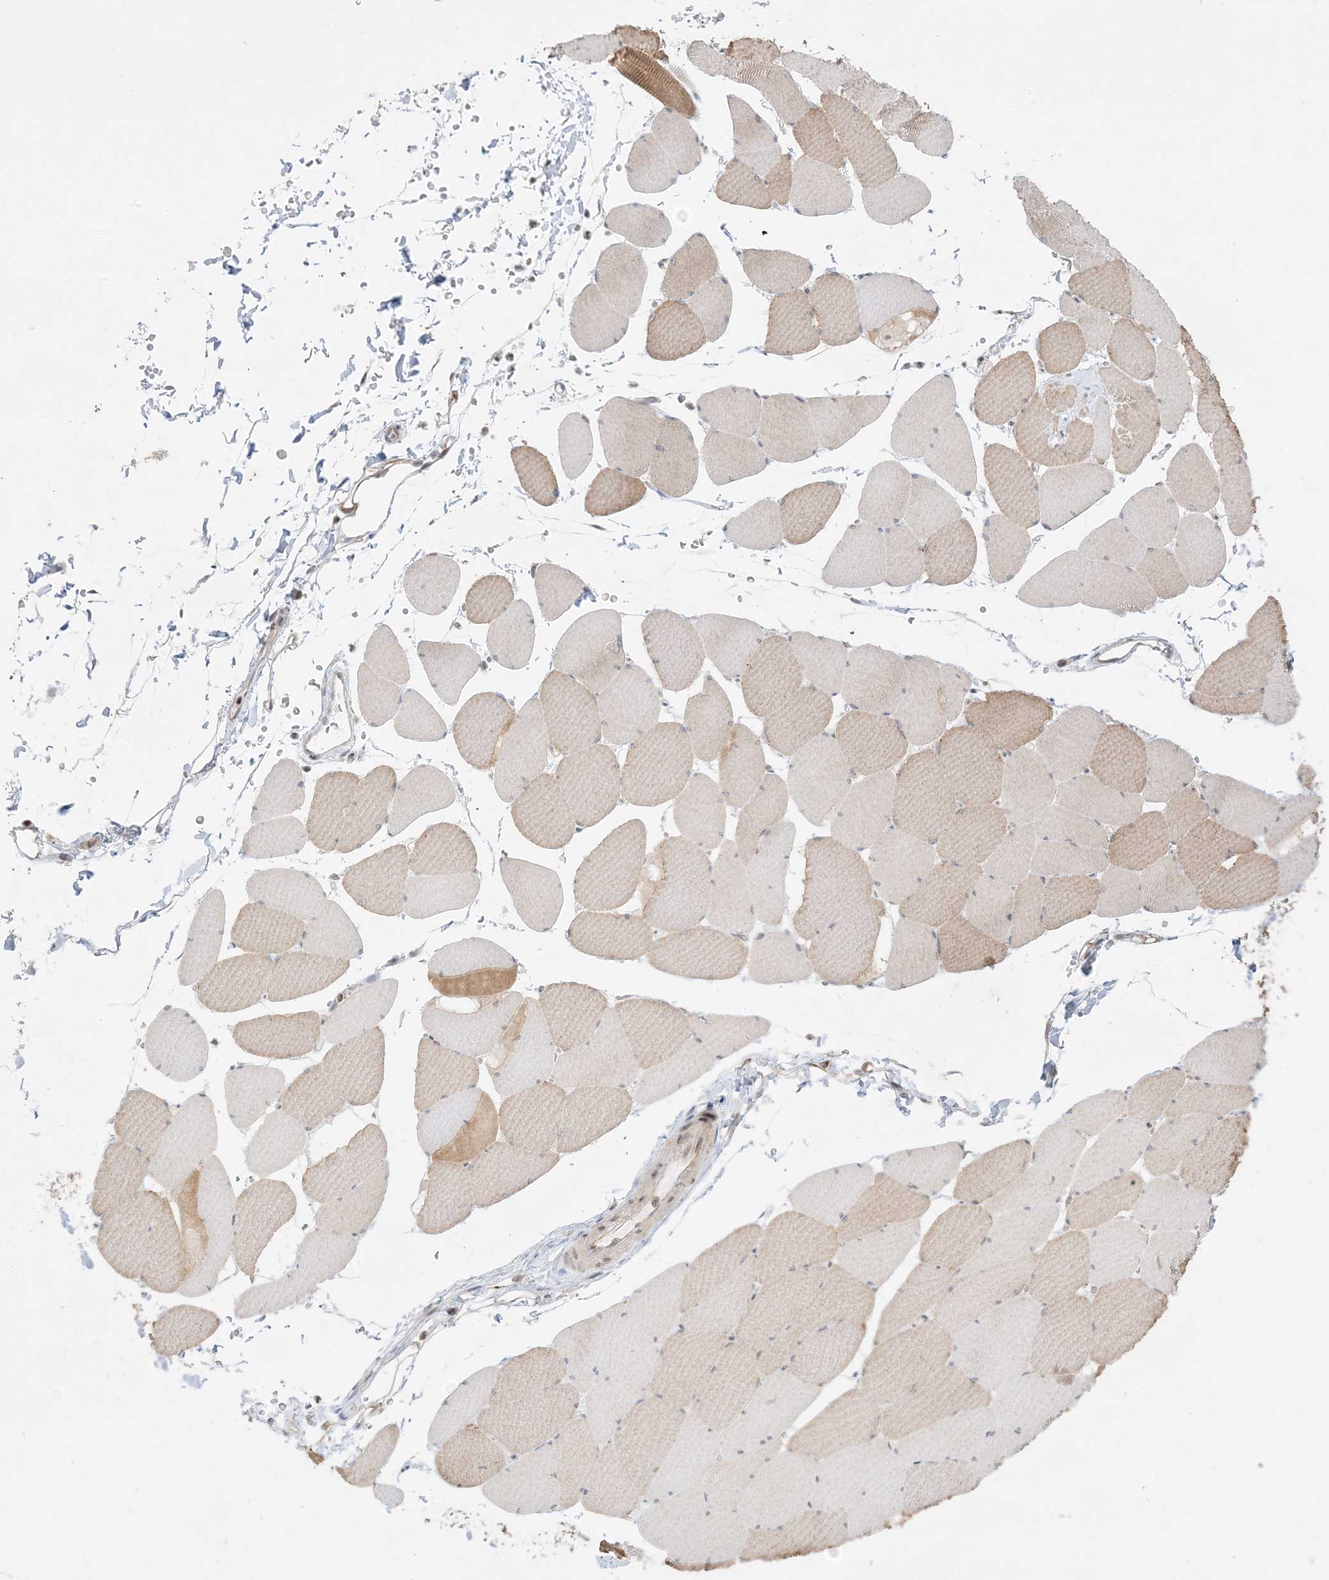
{"staining": {"intensity": "moderate", "quantity": "25%-75%", "location": "cytoplasmic/membranous"}, "tissue": "skeletal muscle", "cell_type": "Myocytes", "image_type": "normal", "snomed": [{"axis": "morphology", "description": "Normal tissue, NOS"}, {"axis": "topography", "description": "Skeletal muscle"}, {"axis": "topography", "description": "Head-Neck"}], "caption": "A photomicrograph showing moderate cytoplasmic/membranous positivity in about 25%-75% of myocytes in unremarkable skeletal muscle, as visualized by brown immunohistochemical staining.", "gene": "PTK6", "patient": {"sex": "male", "age": 66}}